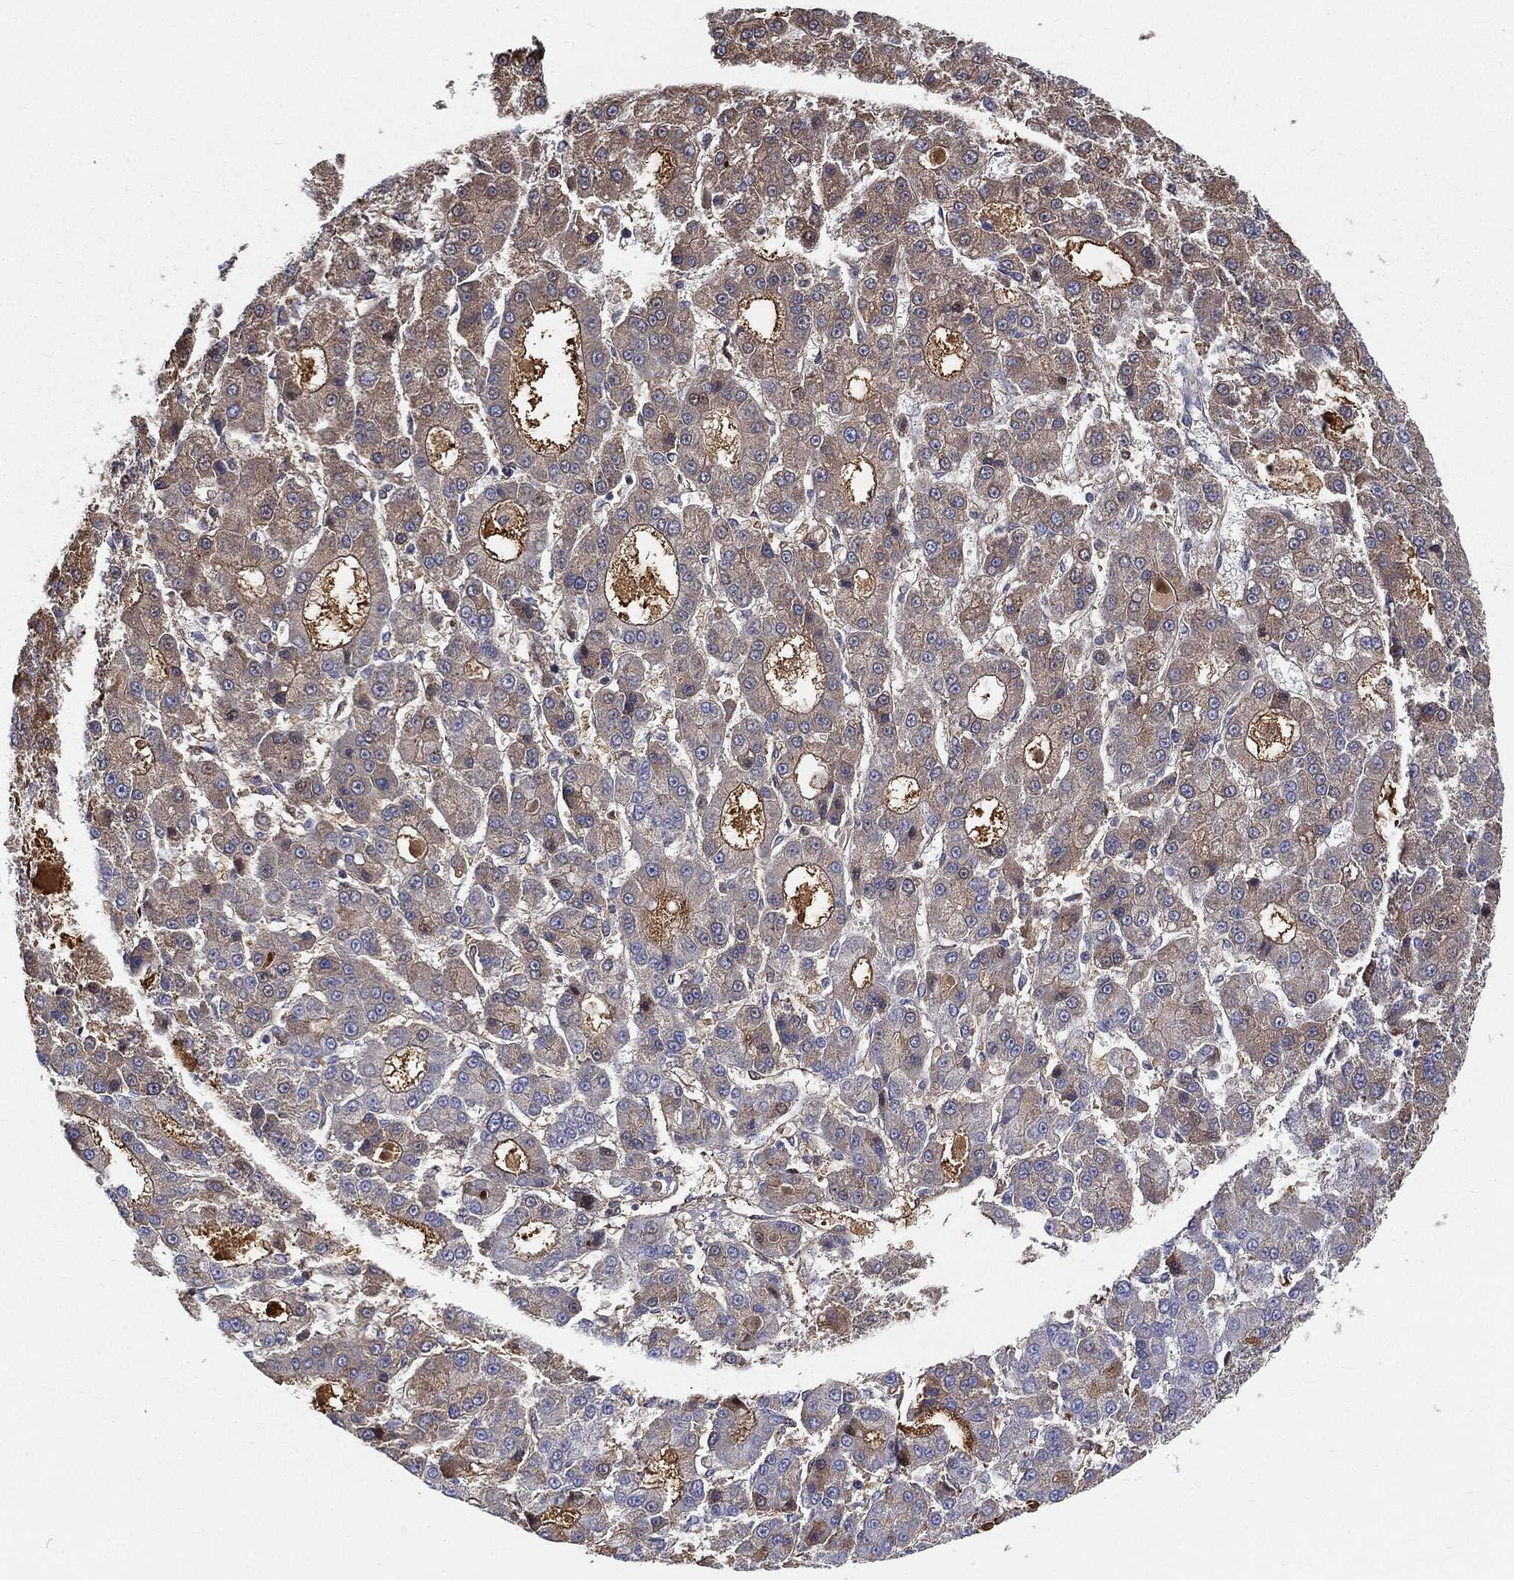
{"staining": {"intensity": "weak", "quantity": ">75%", "location": "cytoplasmic/membranous"}, "tissue": "liver cancer", "cell_type": "Tumor cells", "image_type": "cancer", "snomed": [{"axis": "morphology", "description": "Carcinoma, Hepatocellular, NOS"}, {"axis": "topography", "description": "Liver"}], "caption": "IHC of human liver cancer displays low levels of weak cytoplasmic/membranous expression in approximately >75% of tumor cells.", "gene": "IFNB1", "patient": {"sex": "male", "age": 70}}